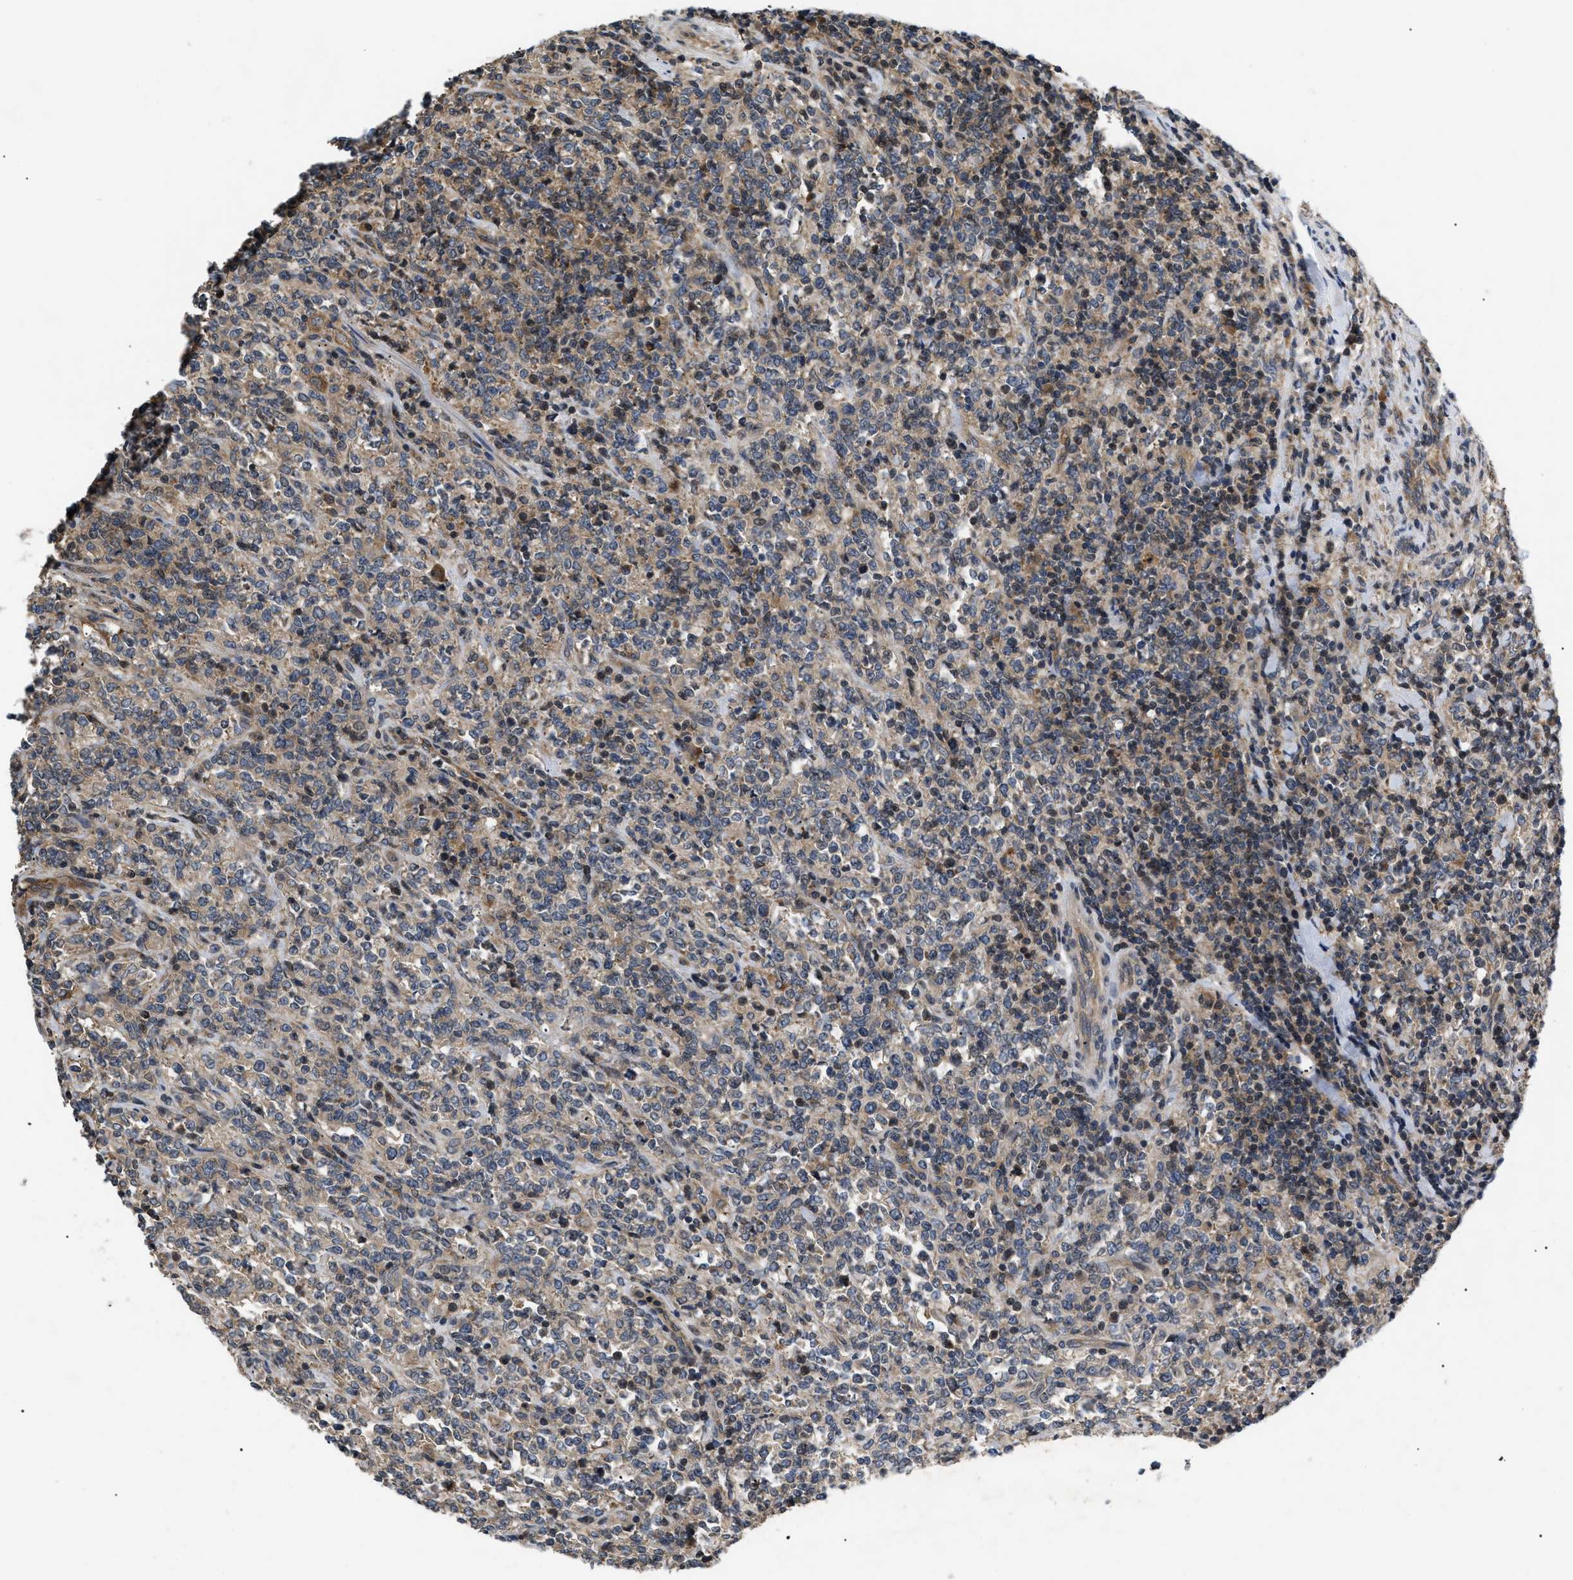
{"staining": {"intensity": "weak", "quantity": ">75%", "location": "cytoplasmic/membranous,nuclear"}, "tissue": "lymphoma", "cell_type": "Tumor cells", "image_type": "cancer", "snomed": [{"axis": "morphology", "description": "Malignant lymphoma, non-Hodgkin's type, High grade"}, {"axis": "topography", "description": "Soft tissue"}], "caption": "About >75% of tumor cells in human malignant lymphoma, non-Hodgkin's type (high-grade) reveal weak cytoplasmic/membranous and nuclear protein positivity as visualized by brown immunohistochemical staining.", "gene": "HMGCR", "patient": {"sex": "male", "age": 18}}